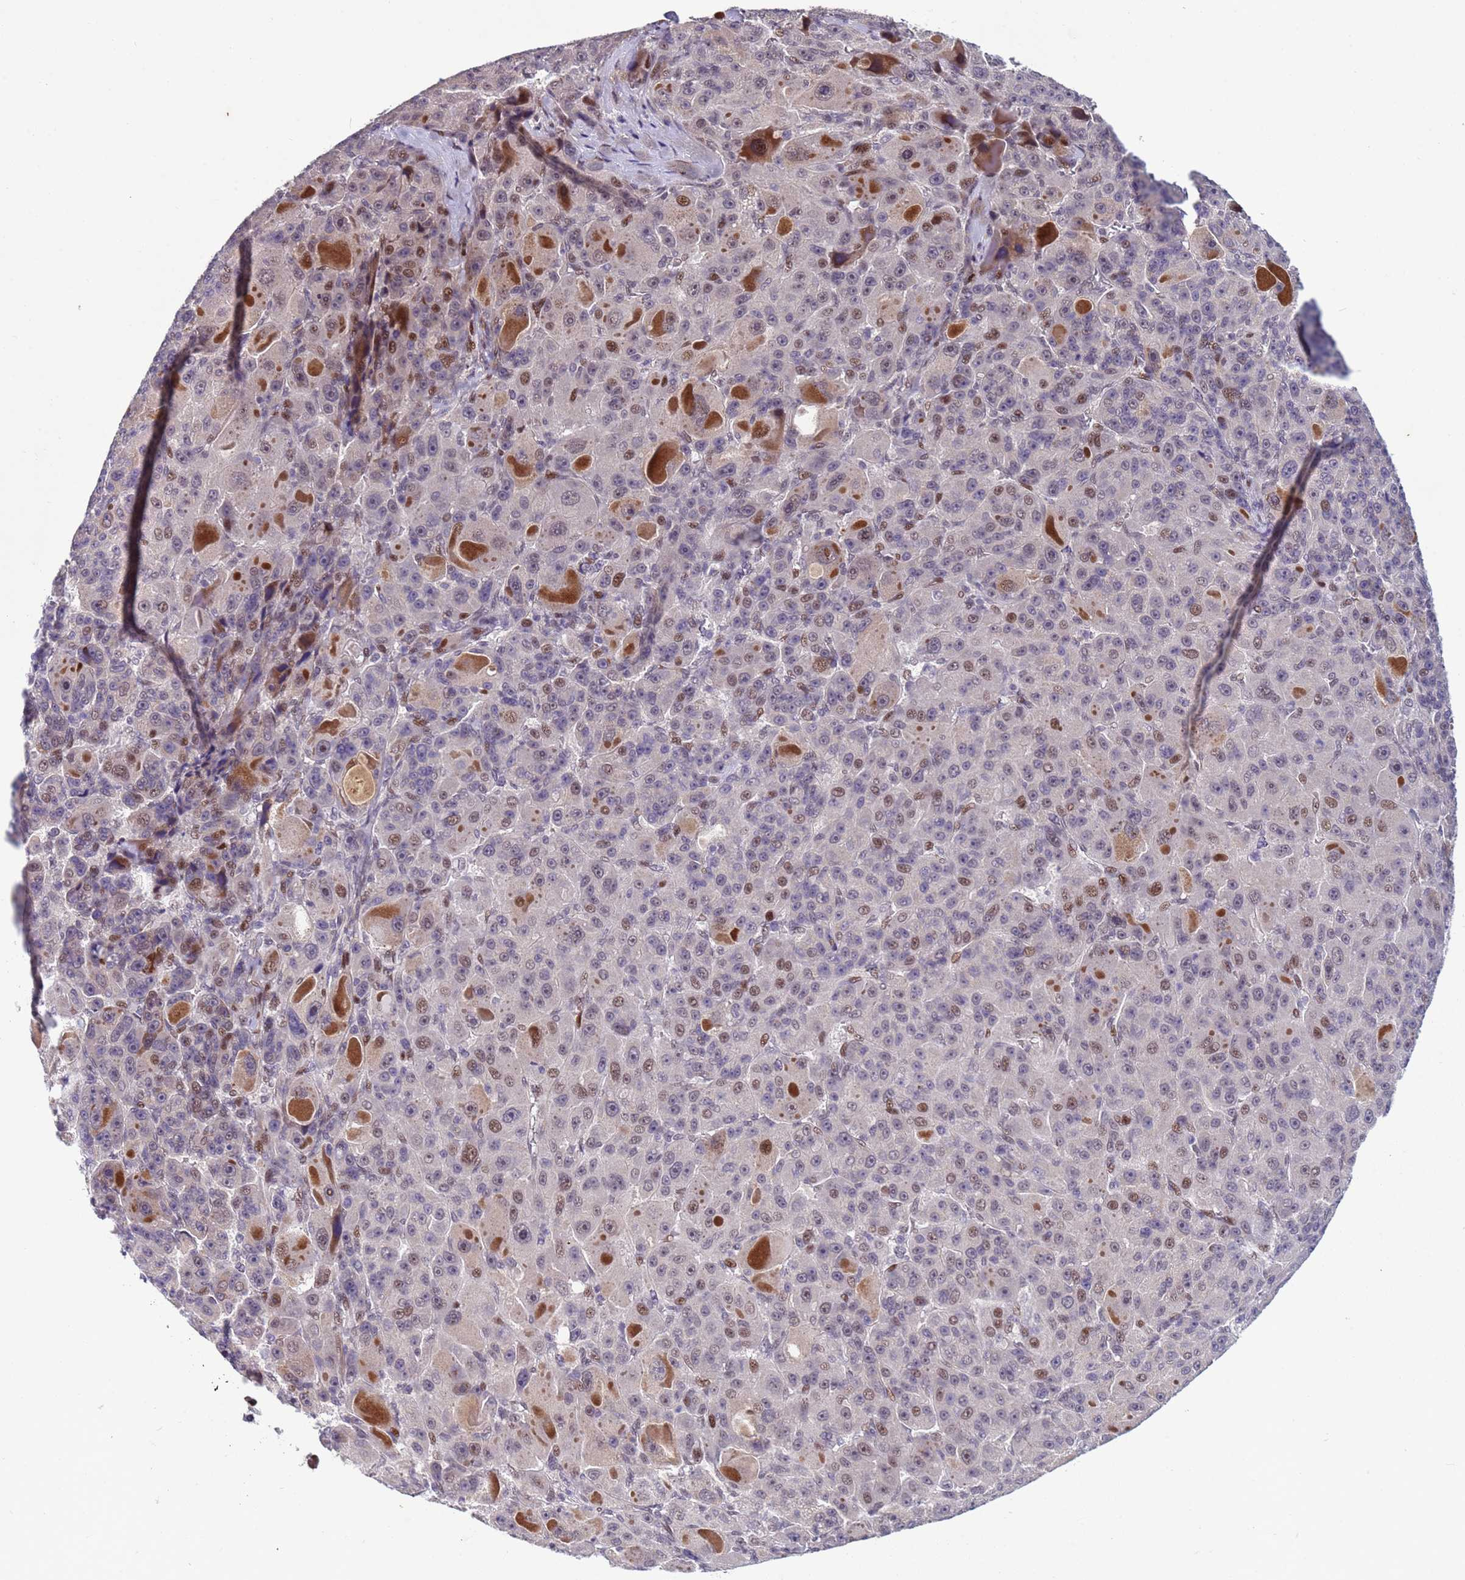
{"staining": {"intensity": "weak", "quantity": "<25%", "location": "nuclear"}, "tissue": "liver cancer", "cell_type": "Tumor cells", "image_type": "cancer", "snomed": [{"axis": "morphology", "description": "Carcinoma, Hepatocellular, NOS"}, {"axis": "topography", "description": "Liver"}], "caption": "Liver cancer was stained to show a protein in brown. There is no significant staining in tumor cells.", "gene": "SHC3", "patient": {"sex": "male", "age": 76}}